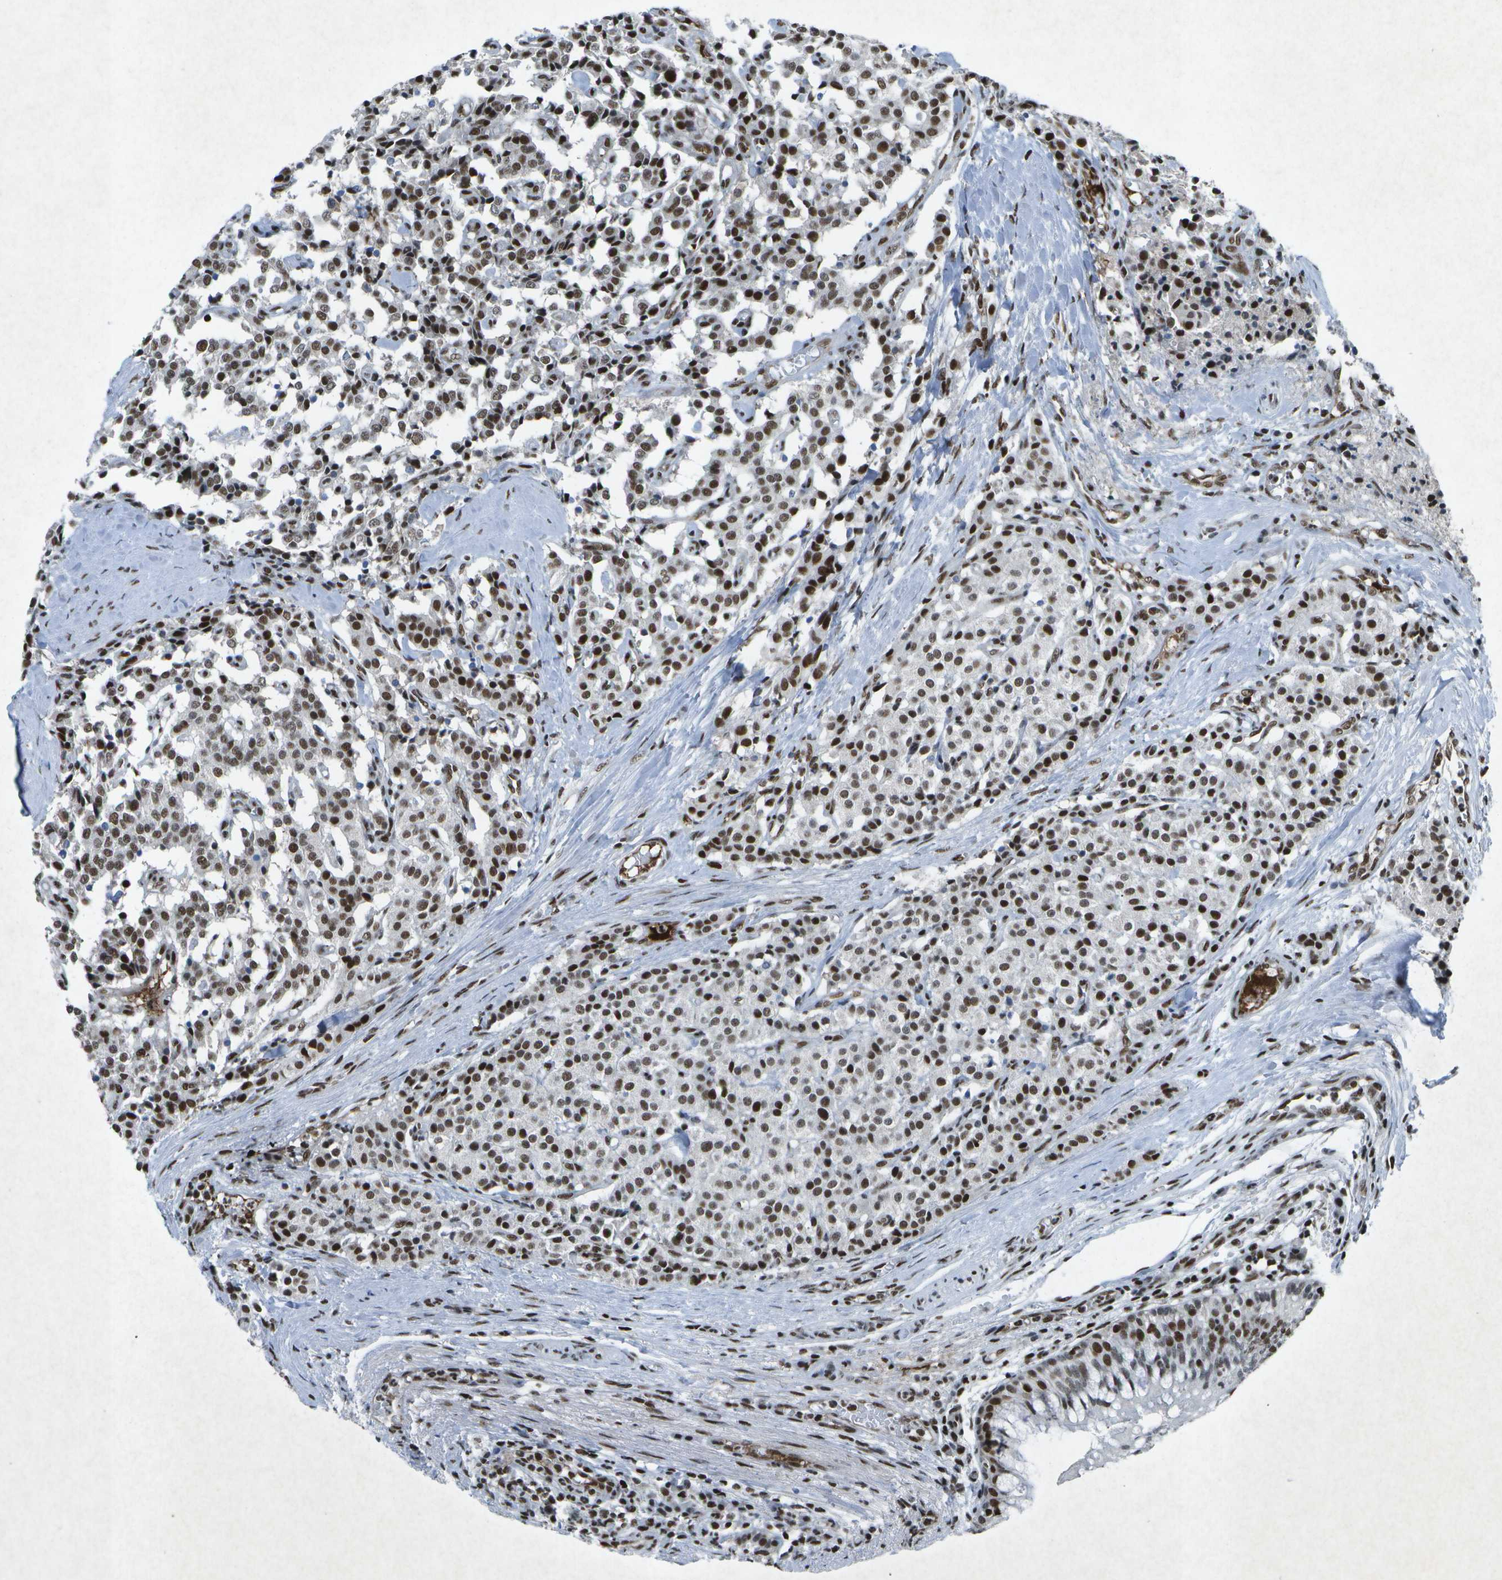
{"staining": {"intensity": "strong", "quantity": ">75%", "location": "nuclear"}, "tissue": "carcinoid", "cell_type": "Tumor cells", "image_type": "cancer", "snomed": [{"axis": "morphology", "description": "Carcinoid, malignant, NOS"}, {"axis": "topography", "description": "Lung"}], "caption": "This image exhibits immunohistochemistry (IHC) staining of human carcinoid, with high strong nuclear staining in about >75% of tumor cells.", "gene": "MTA2", "patient": {"sex": "male", "age": 30}}